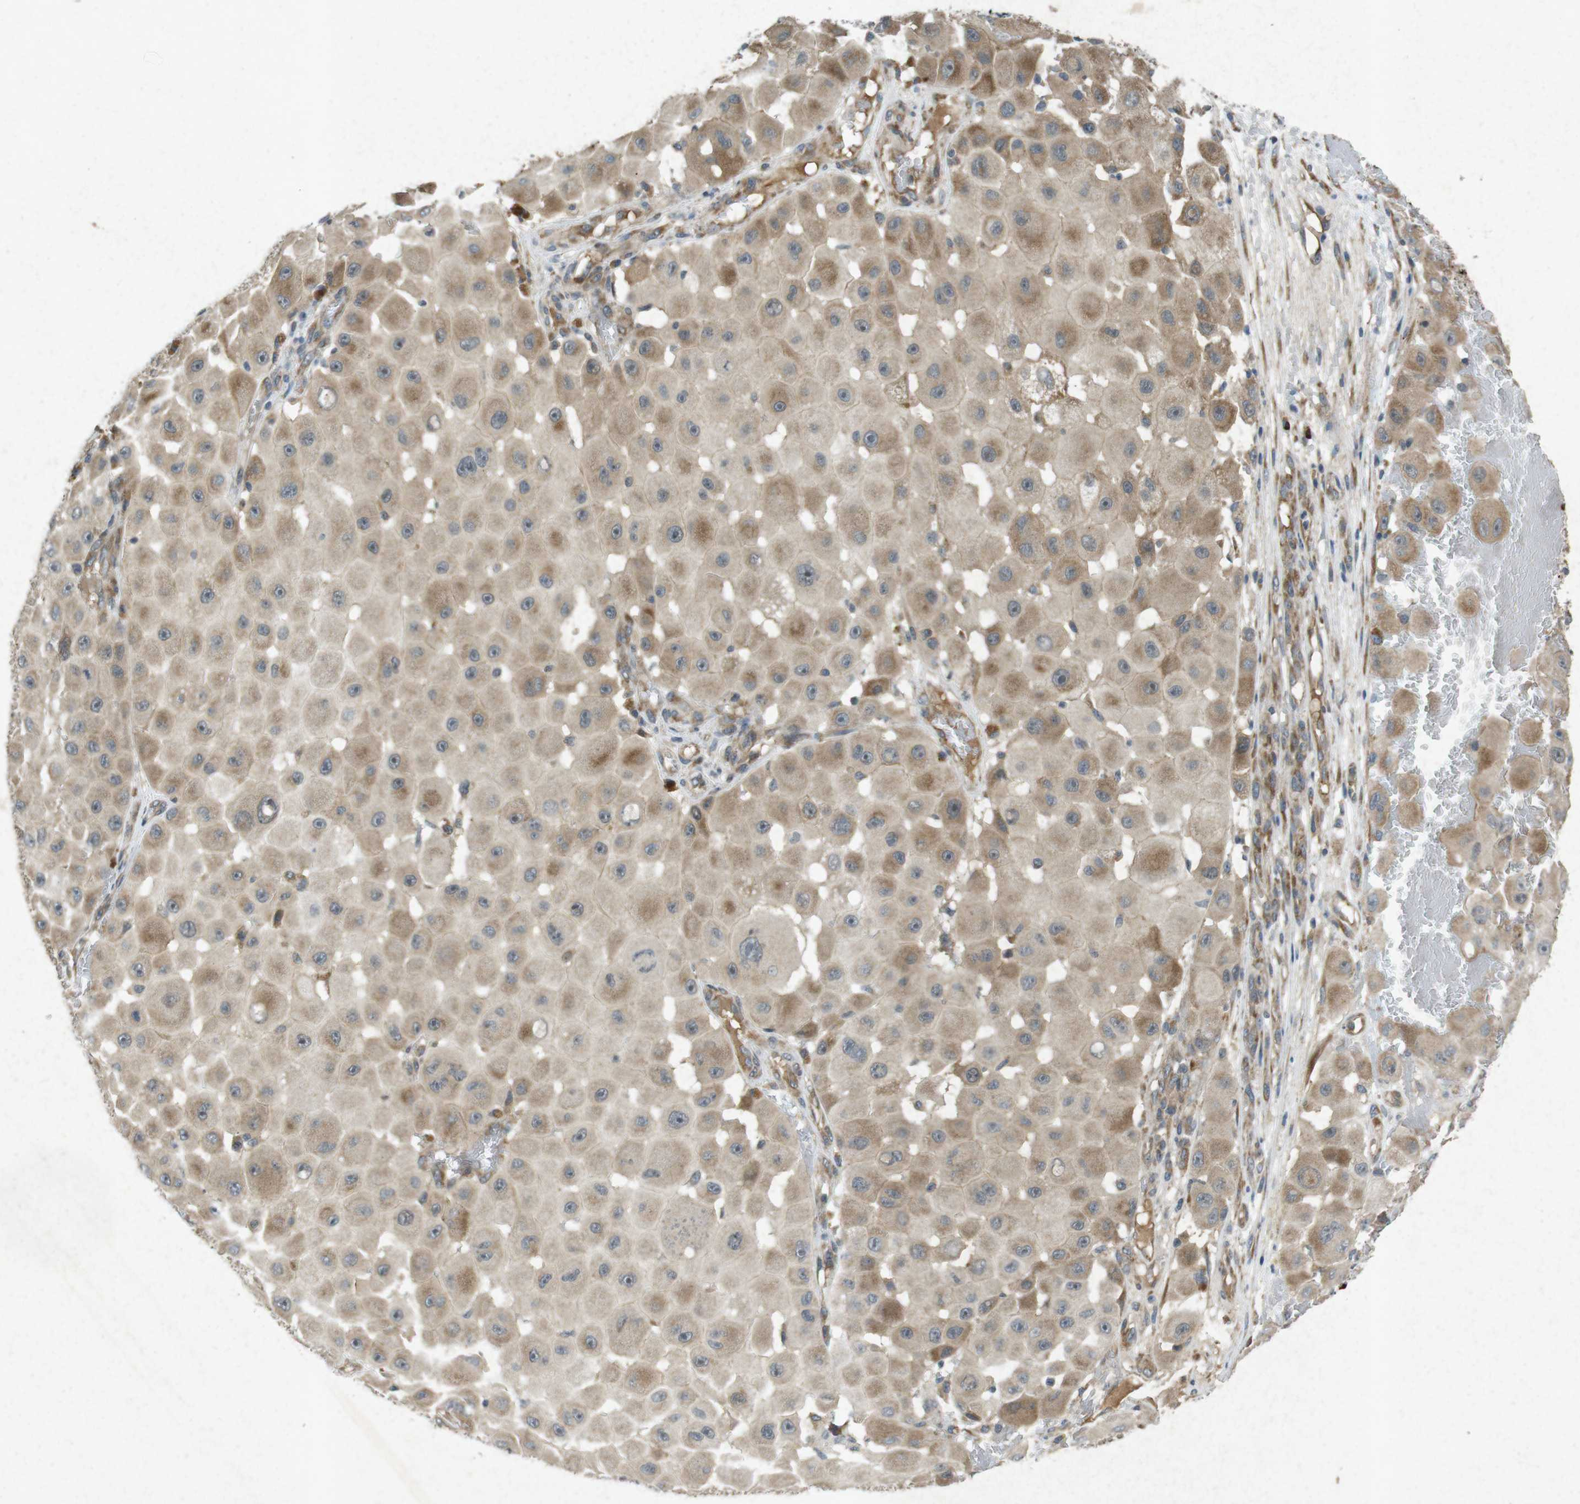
{"staining": {"intensity": "weak", "quantity": ">75%", "location": "cytoplasmic/membranous"}, "tissue": "melanoma", "cell_type": "Tumor cells", "image_type": "cancer", "snomed": [{"axis": "morphology", "description": "Malignant melanoma, NOS"}, {"axis": "topography", "description": "Skin"}], "caption": "The immunohistochemical stain labels weak cytoplasmic/membranous expression in tumor cells of malignant melanoma tissue.", "gene": "FLCN", "patient": {"sex": "female", "age": 81}}